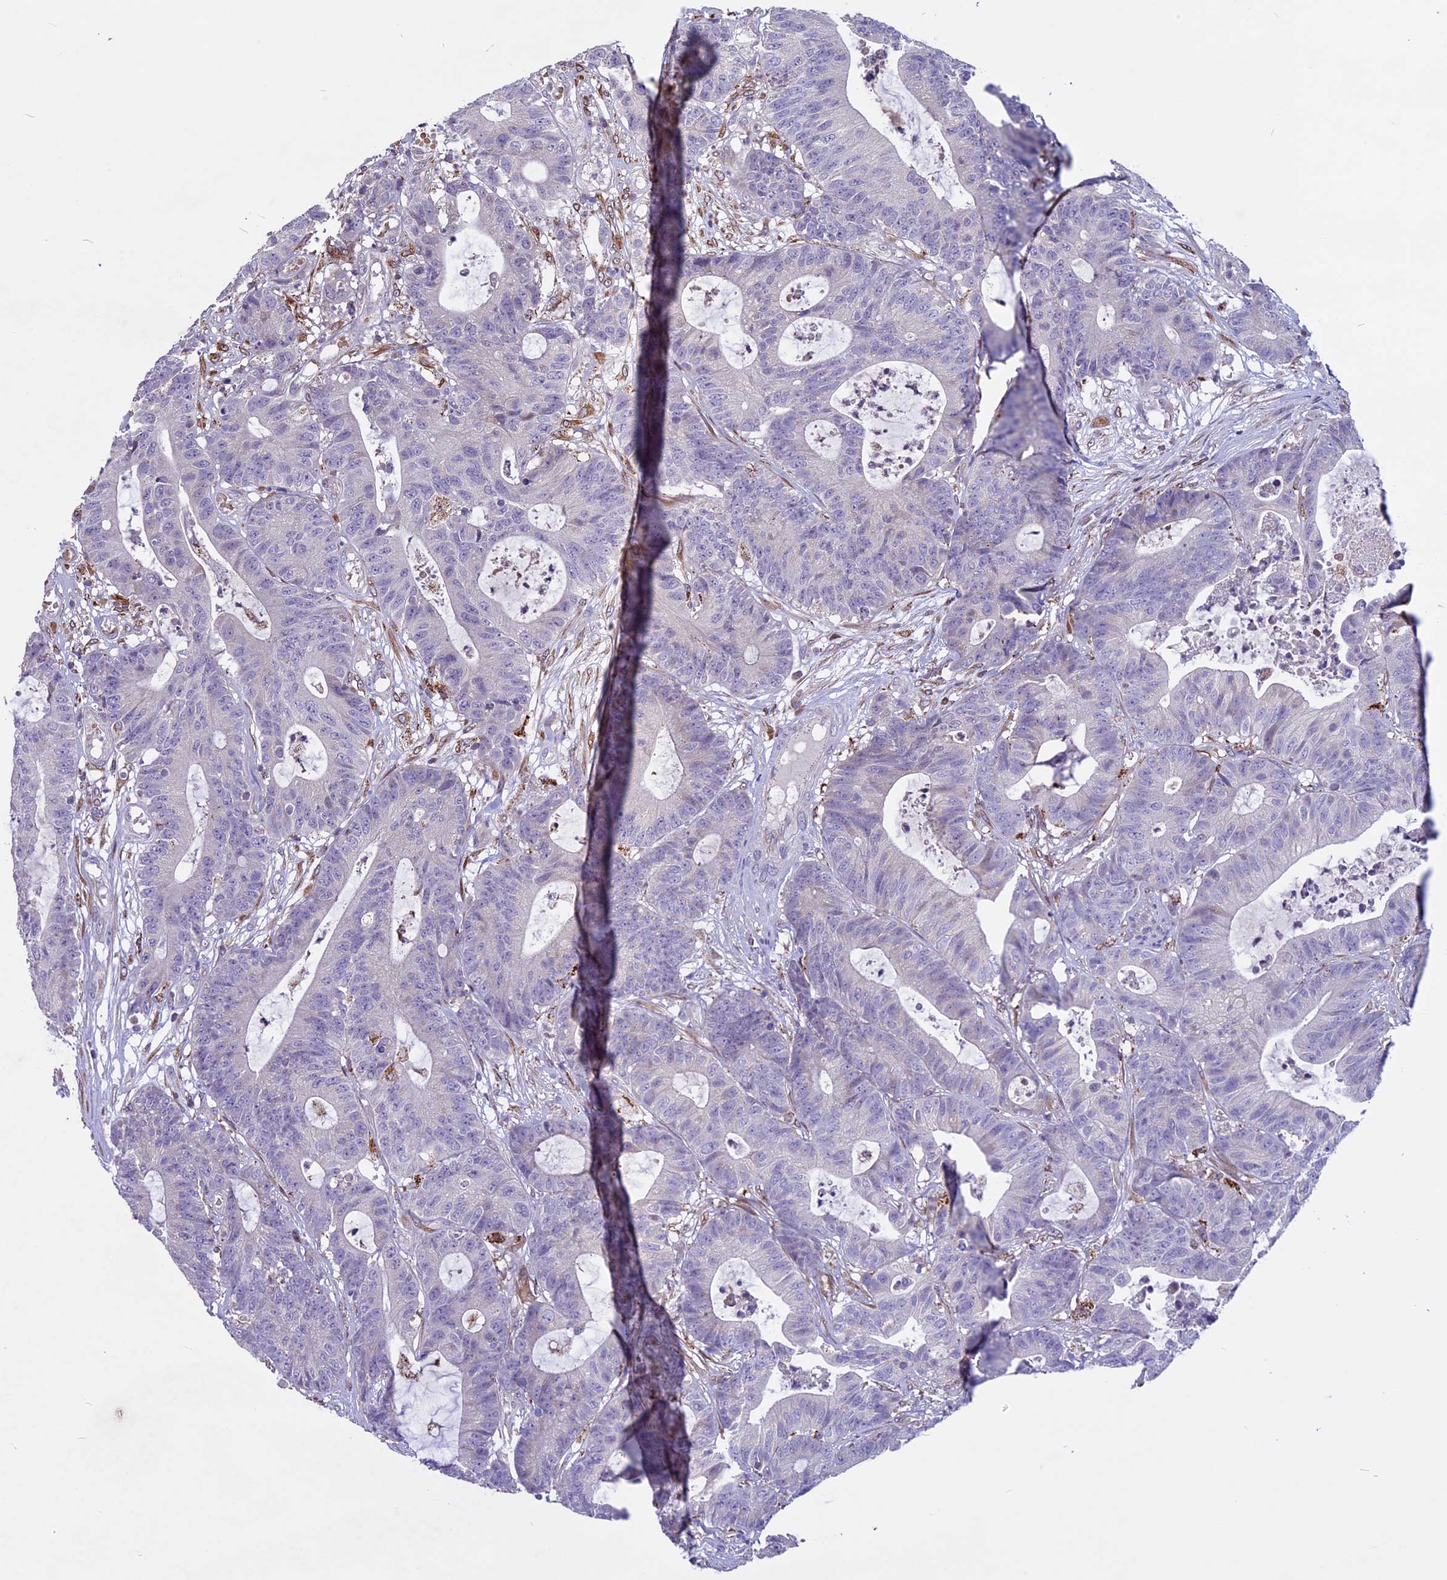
{"staining": {"intensity": "negative", "quantity": "none", "location": "none"}, "tissue": "colorectal cancer", "cell_type": "Tumor cells", "image_type": "cancer", "snomed": [{"axis": "morphology", "description": "Adenocarcinoma, NOS"}, {"axis": "topography", "description": "Colon"}], "caption": "Tumor cells show no significant protein expression in colorectal cancer (adenocarcinoma). (IHC, brightfield microscopy, high magnification).", "gene": "MIEF2", "patient": {"sex": "female", "age": 84}}